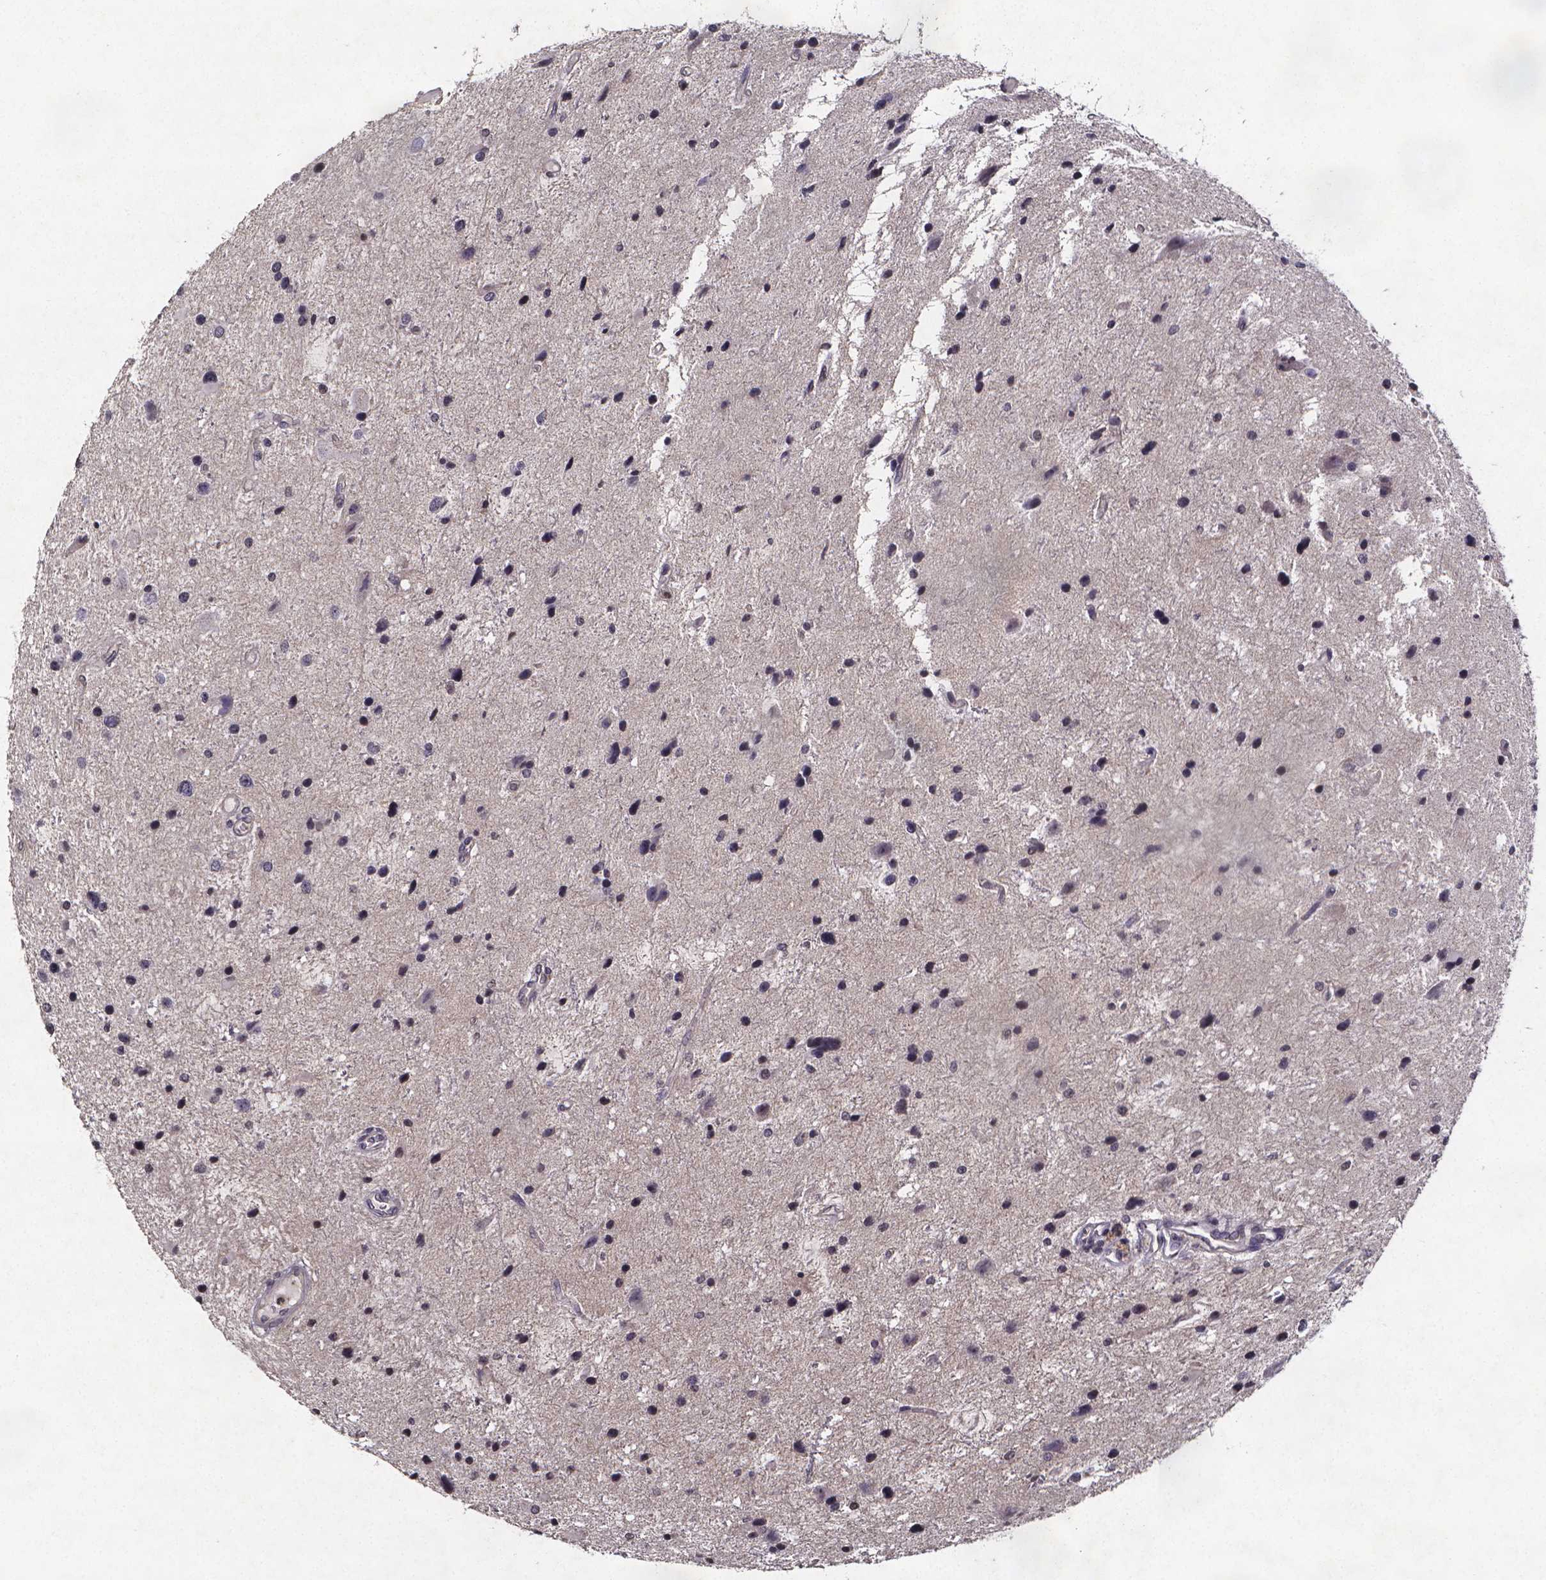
{"staining": {"intensity": "weak", "quantity": "<25%", "location": "nuclear"}, "tissue": "glioma", "cell_type": "Tumor cells", "image_type": "cancer", "snomed": [{"axis": "morphology", "description": "Glioma, malignant, Low grade"}, {"axis": "topography", "description": "Brain"}], "caption": "An immunohistochemistry micrograph of glioma is shown. There is no staining in tumor cells of glioma.", "gene": "TP73", "patient": {"sex": "female", "age": 32}}